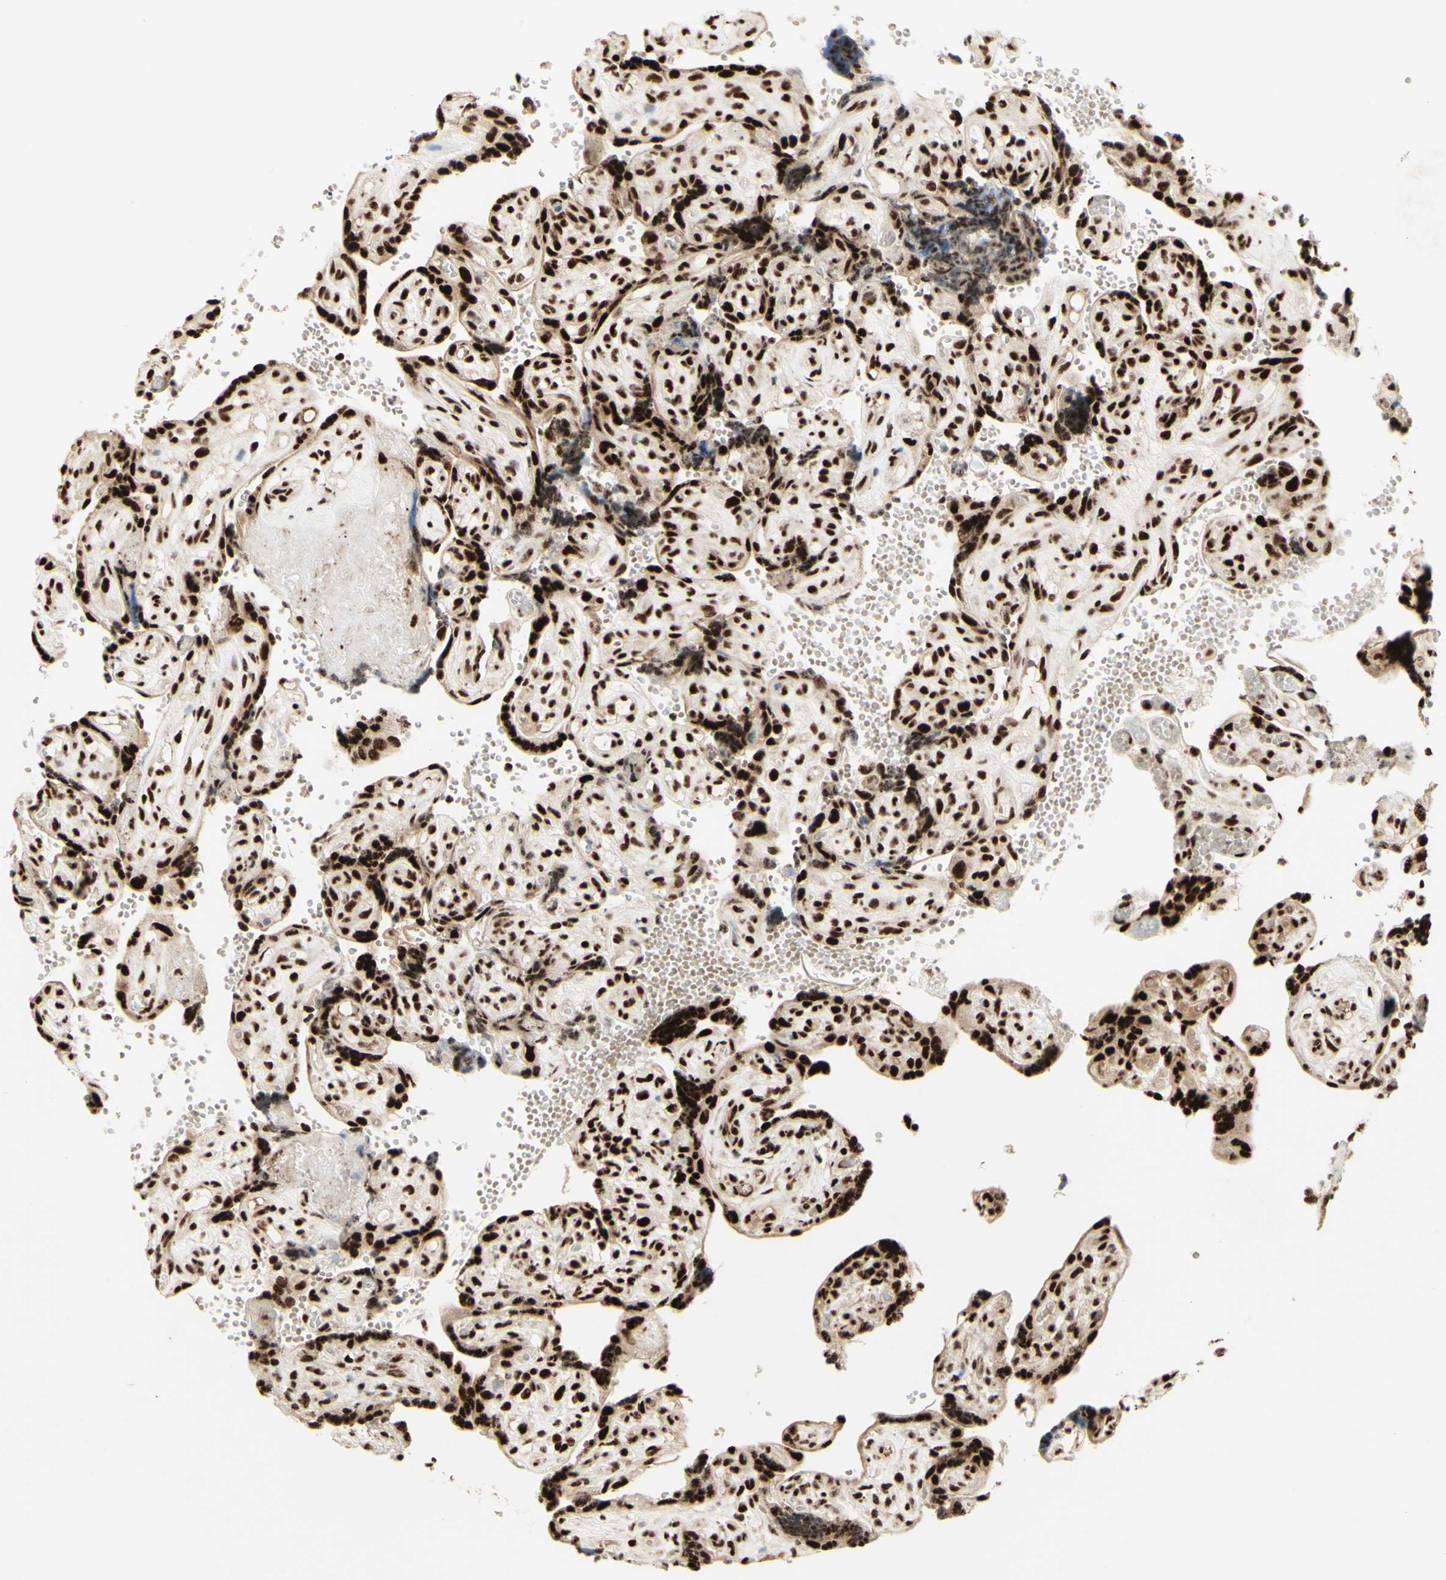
{"staining": {"intensity": "strong", "quantity": ">75%", "location": "cytoplasmic/membranous,nuclear"}, "tissue": "placenta", "cell_type": "Trophoblastic cells", "image_type": "normal", "snomed": [{"axis": "morphology", "description": "Normal tissue, NOS"}, {"axis": "topography", "description": "Placenta"}], "caption": "A micrograph of placenta stained for a protein displays strong cytoplasmic/membranous,nuclear brown staining in trophoblastic cells. The staining is performed using DAB (3,3'-diaminobenzidine) brown chromogen to label protein expression. The nuclei are counter-stained blue using hematoxylin.", "gene": "DHX9", "patient": {"sex": "female", "age": 30}}